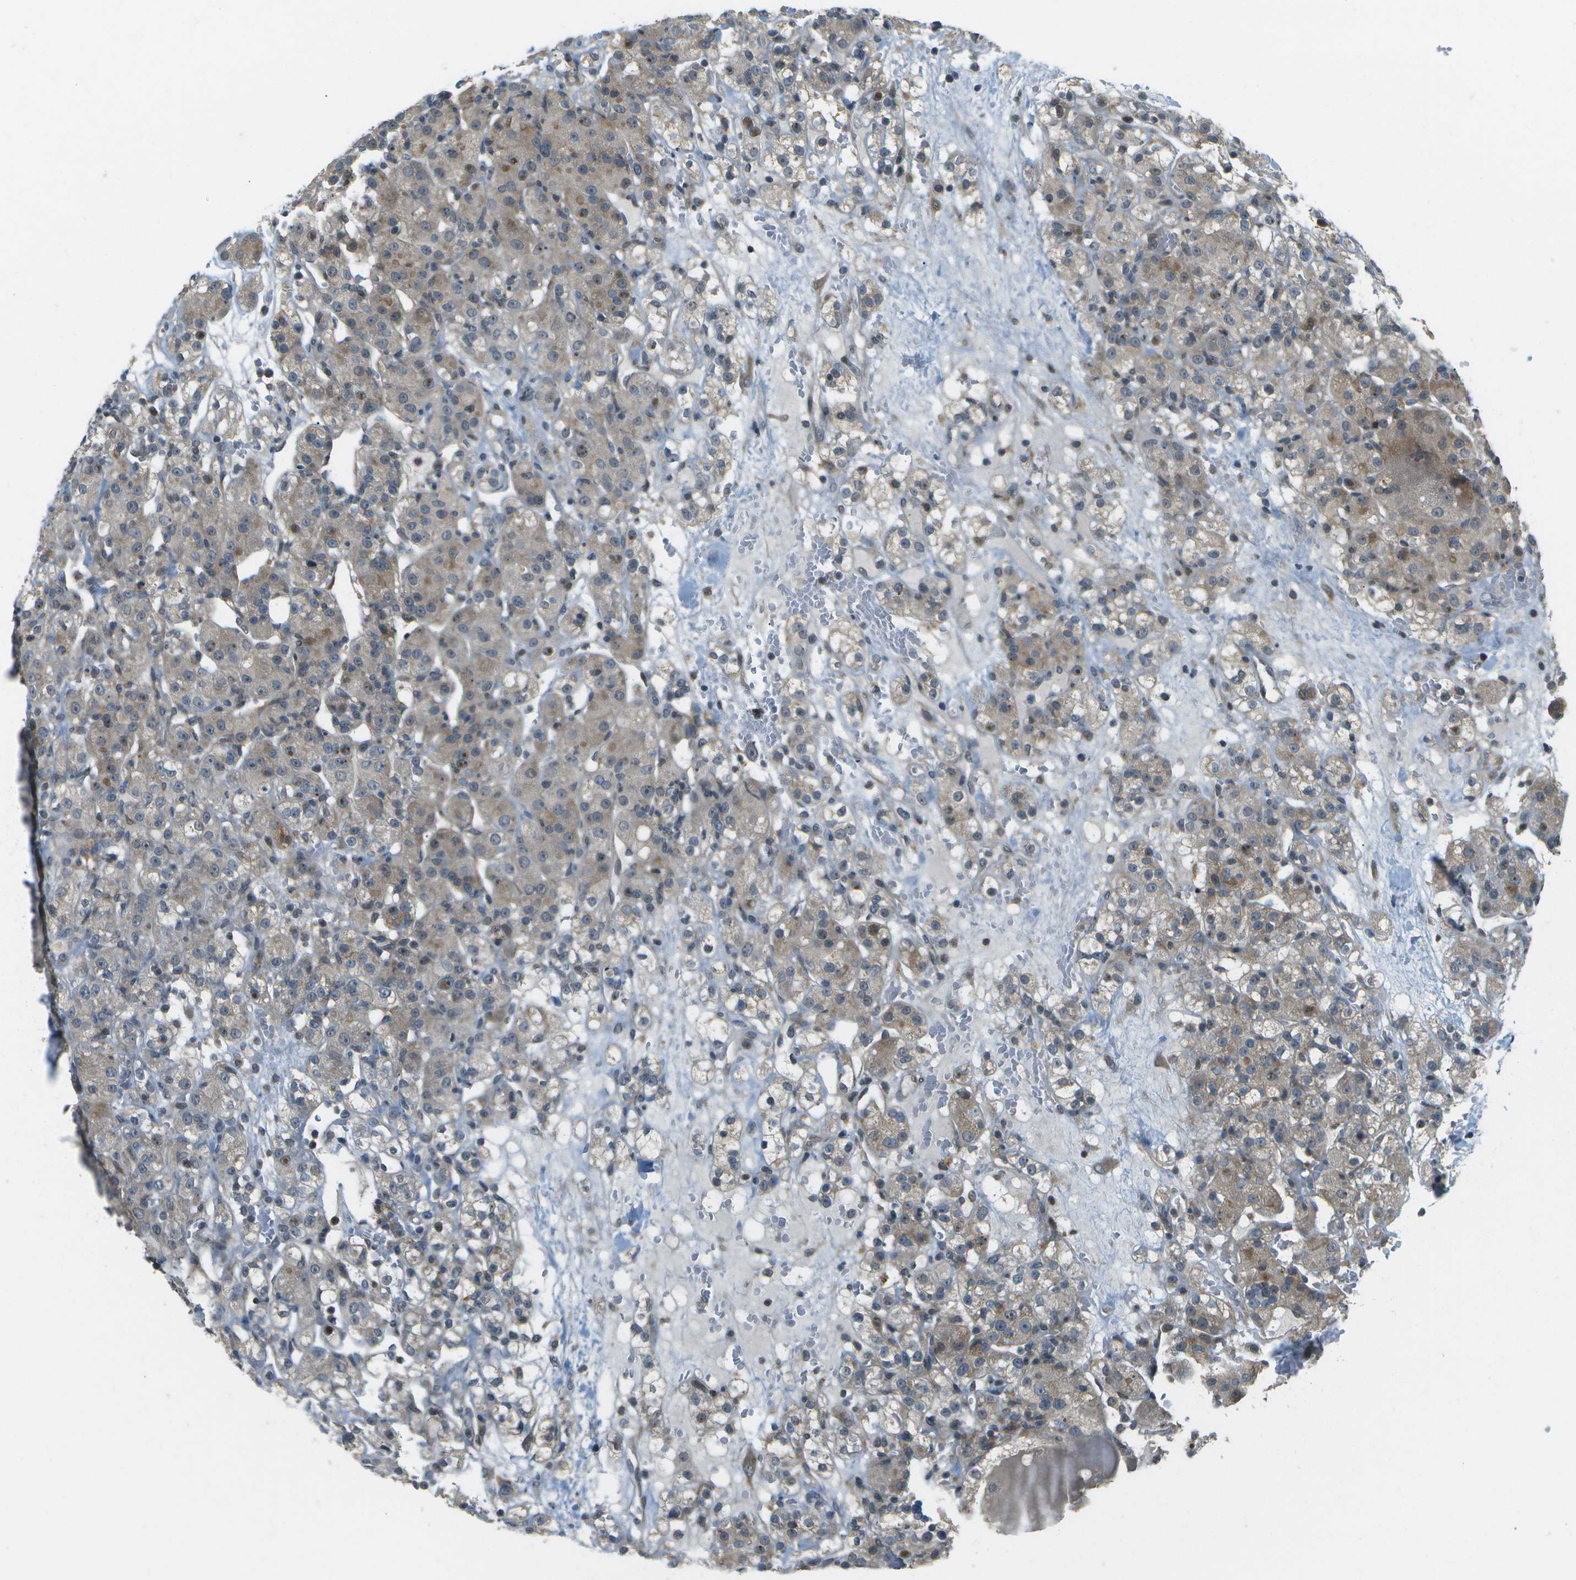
{"staining": {"intensity": "weak", "quantity": ">75%", "location": "cytoplasmic/membranous"}, "tissue": "renal cancer", "cell_type": "Tumor cells", "image_type": "cancer", "snomed": [{"axis": "morphology", "description": "Normal tissue, NOS"}, {"axis": "morphology", "description": "Adenocarcinoma, NOS"}, {"axis": "topography", "description": "Kidney"}], "caption": "Immunohistochemistry micrograph of neoplastic tissue: human adenocarcinoma (renal) stained using immunohistochemistry (IHC) exhibits low levels of weak protein expression localized specifically in the cytoplasmic/membranous of tumor cells, appearing as a cytoplasmic/membranous brown color.", "gene": "WNK2", "patient": {"sex": "male", "age": 61}}